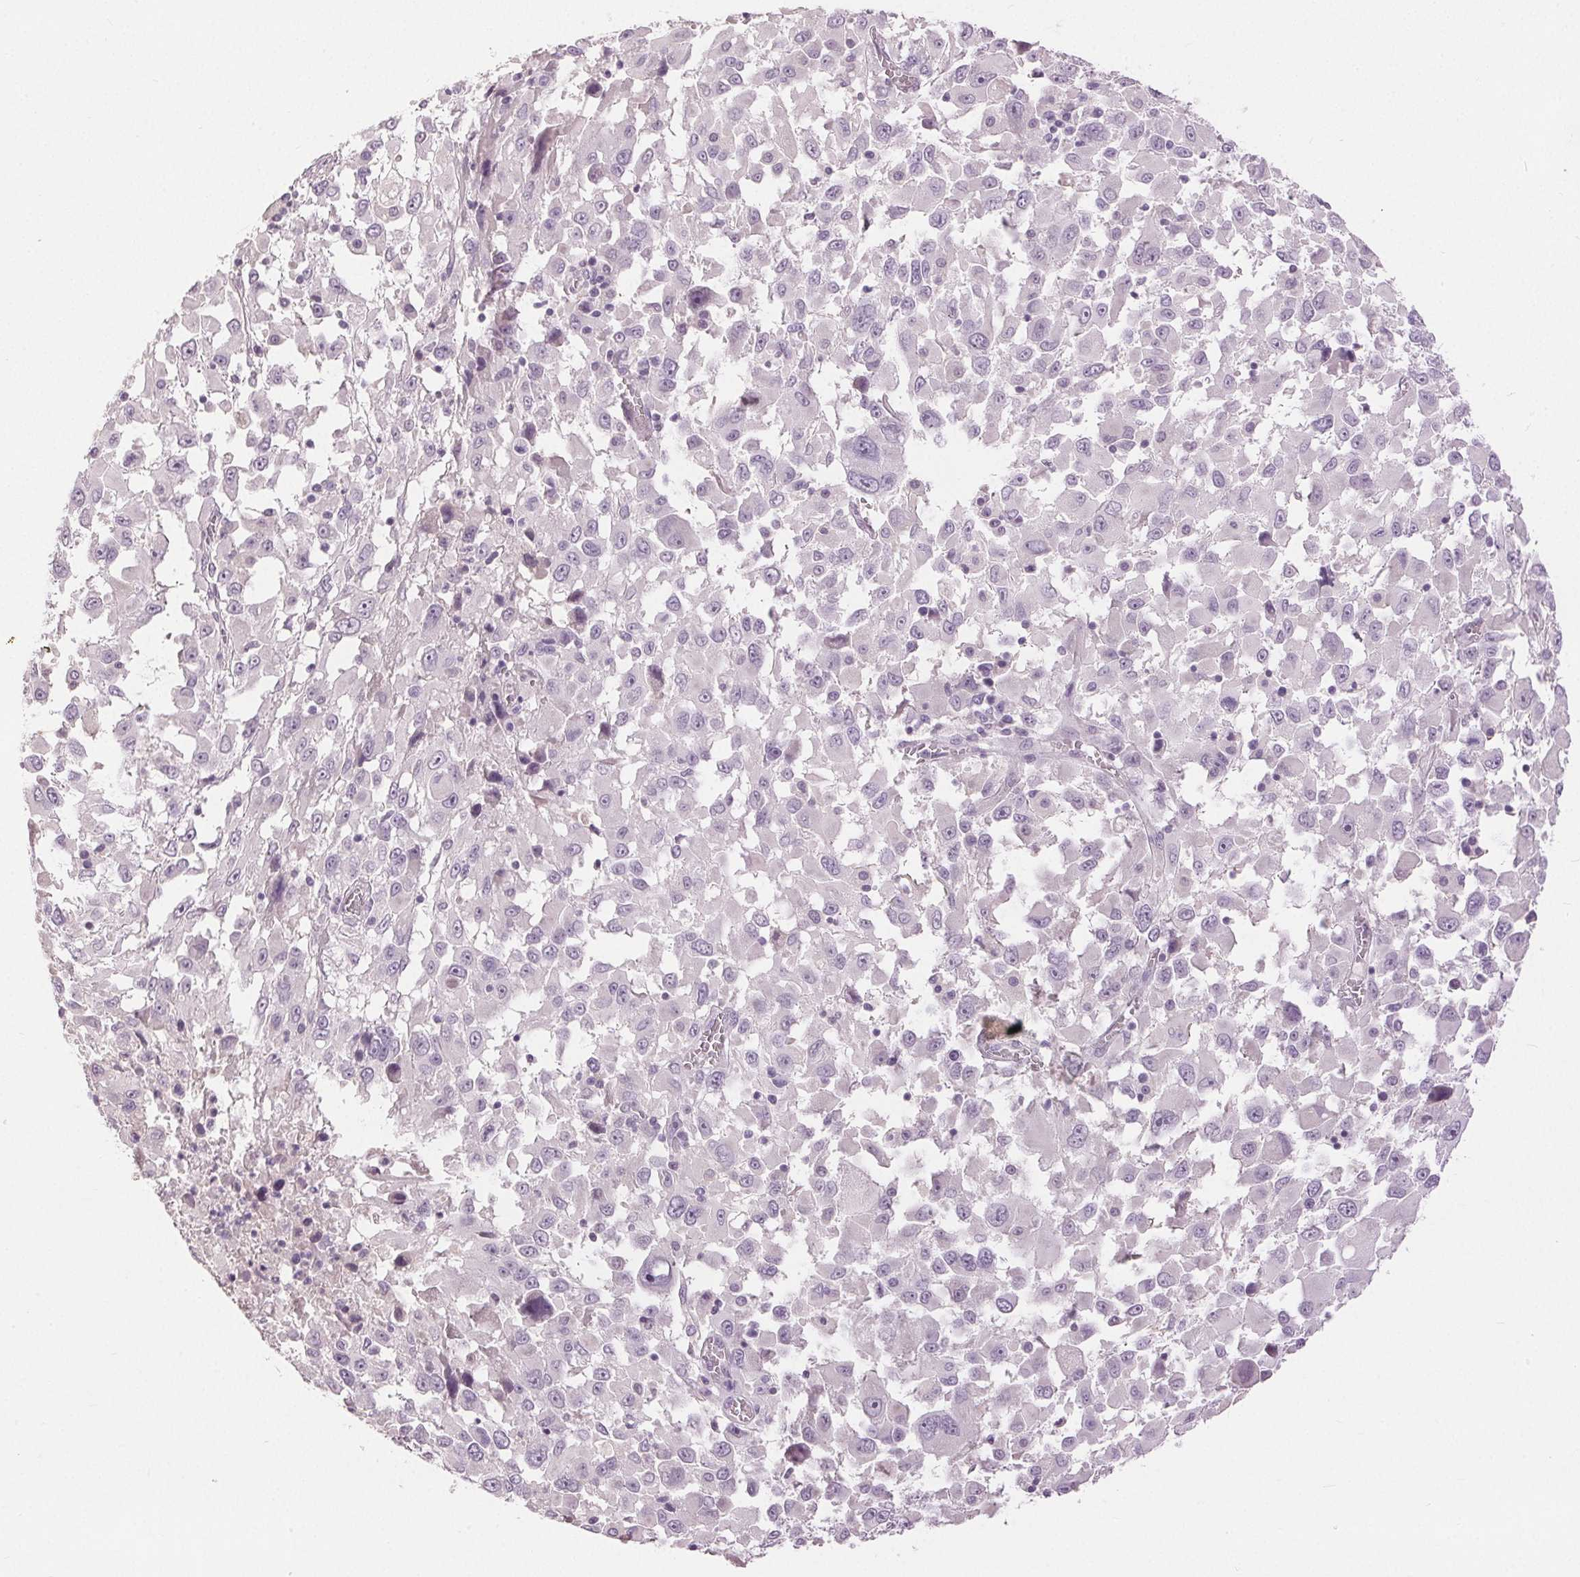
{"staining": {"intensity": "negative", "quantity": "none", "location": "none"}, "tissue": "melanoma", "cell_type": "Tumor cells", "image_type": "cancer", "snomed": [{"axis": "morphology", "description": "Malignant melanoma, Metastatic site"}, {"axis": "topography", "description": "Soft tissue"}], "caption": "Immunohistochemistry (IHC) of human malignant melanoma (metastatic site) reveals no positivity in tumor cells.", "gene": "DSG3", "patient": {"sex": "male", "age": 50}}